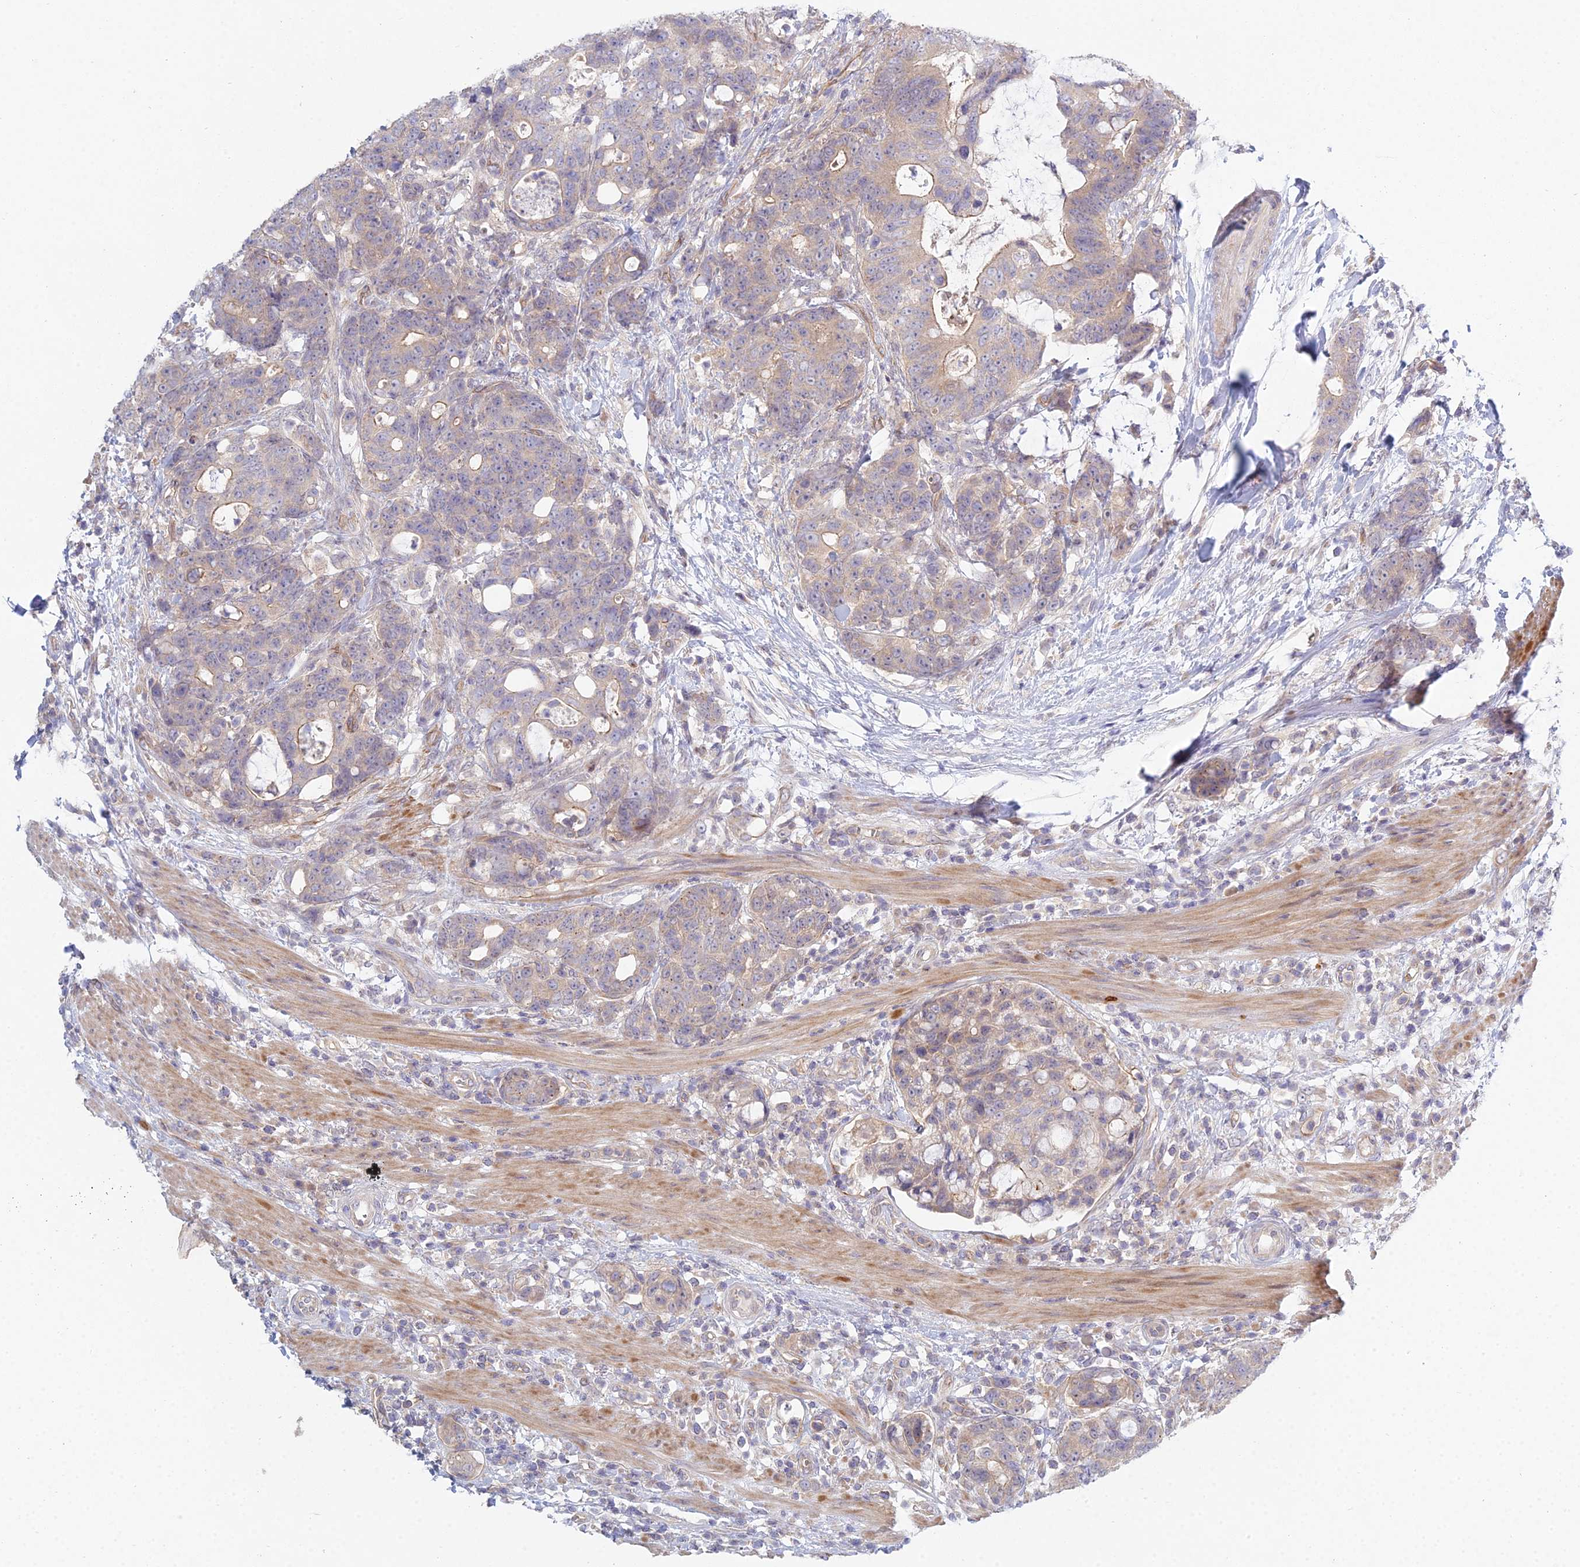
{"staining": {"intensity": "weak", "quantity": "<25%", "location": "cytoplasmic/membranous"}, "tissue": "colorectal cancer", "cell_type": "Tumor cells", "image_type": "cancer", "snomed": [{"axis": "morphology", "description": "Adenocarcinoma, NOS"}, {"axis": "topography", "description": "Colon"}], "caption": "High power microscopy image of an immunohistochemistry (IHC) photomicrograph of colorectal cancer (adenocarcinoma), revealing no significant expression in tumor cells.", "gene": "METTL26", "patient": {"sex": "female", "age": 82}}